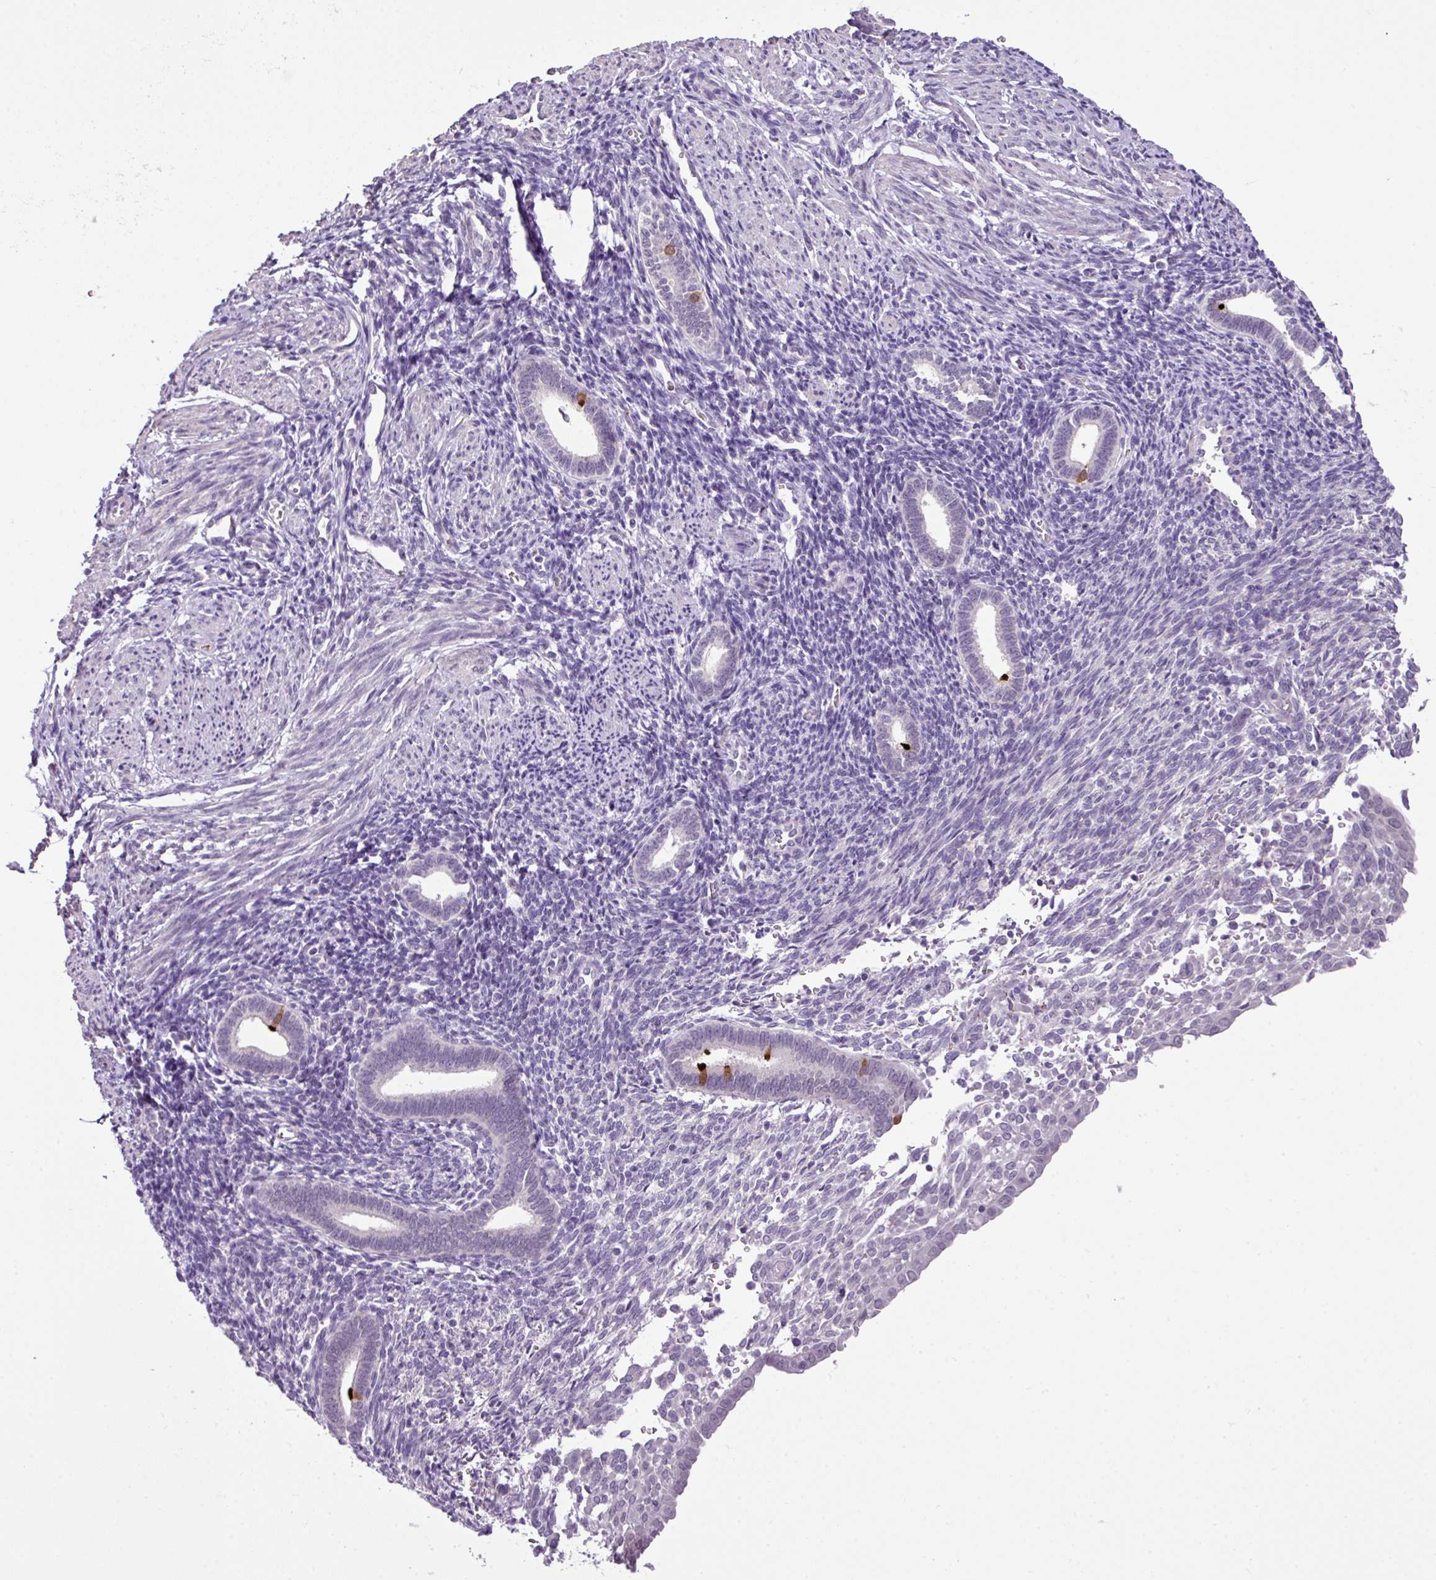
{"staining": {"intensity": "negative", "quantity": "none", "location": "none"}, "tissue": "endometrium", "cell_type": "Cells in endometrial stroma", "image_type": "normal", "snomed": [{"axis": "morphology", "description": "Normal tissue, NOS"}, {"axis": "topography", "description": "Endometrium"}], "caption": "DAB (3,3'-diaminobenzidine) immunohistochemical staining of normal endometrium displays no significant positivity in cells in endometrial stroma. (DAB (3,3'-diaminobenzidine) immunohistochemistry (IHC), high magnification).", "gene": "DNAJB13", "patient": {"sex": "female", "age": 32}}